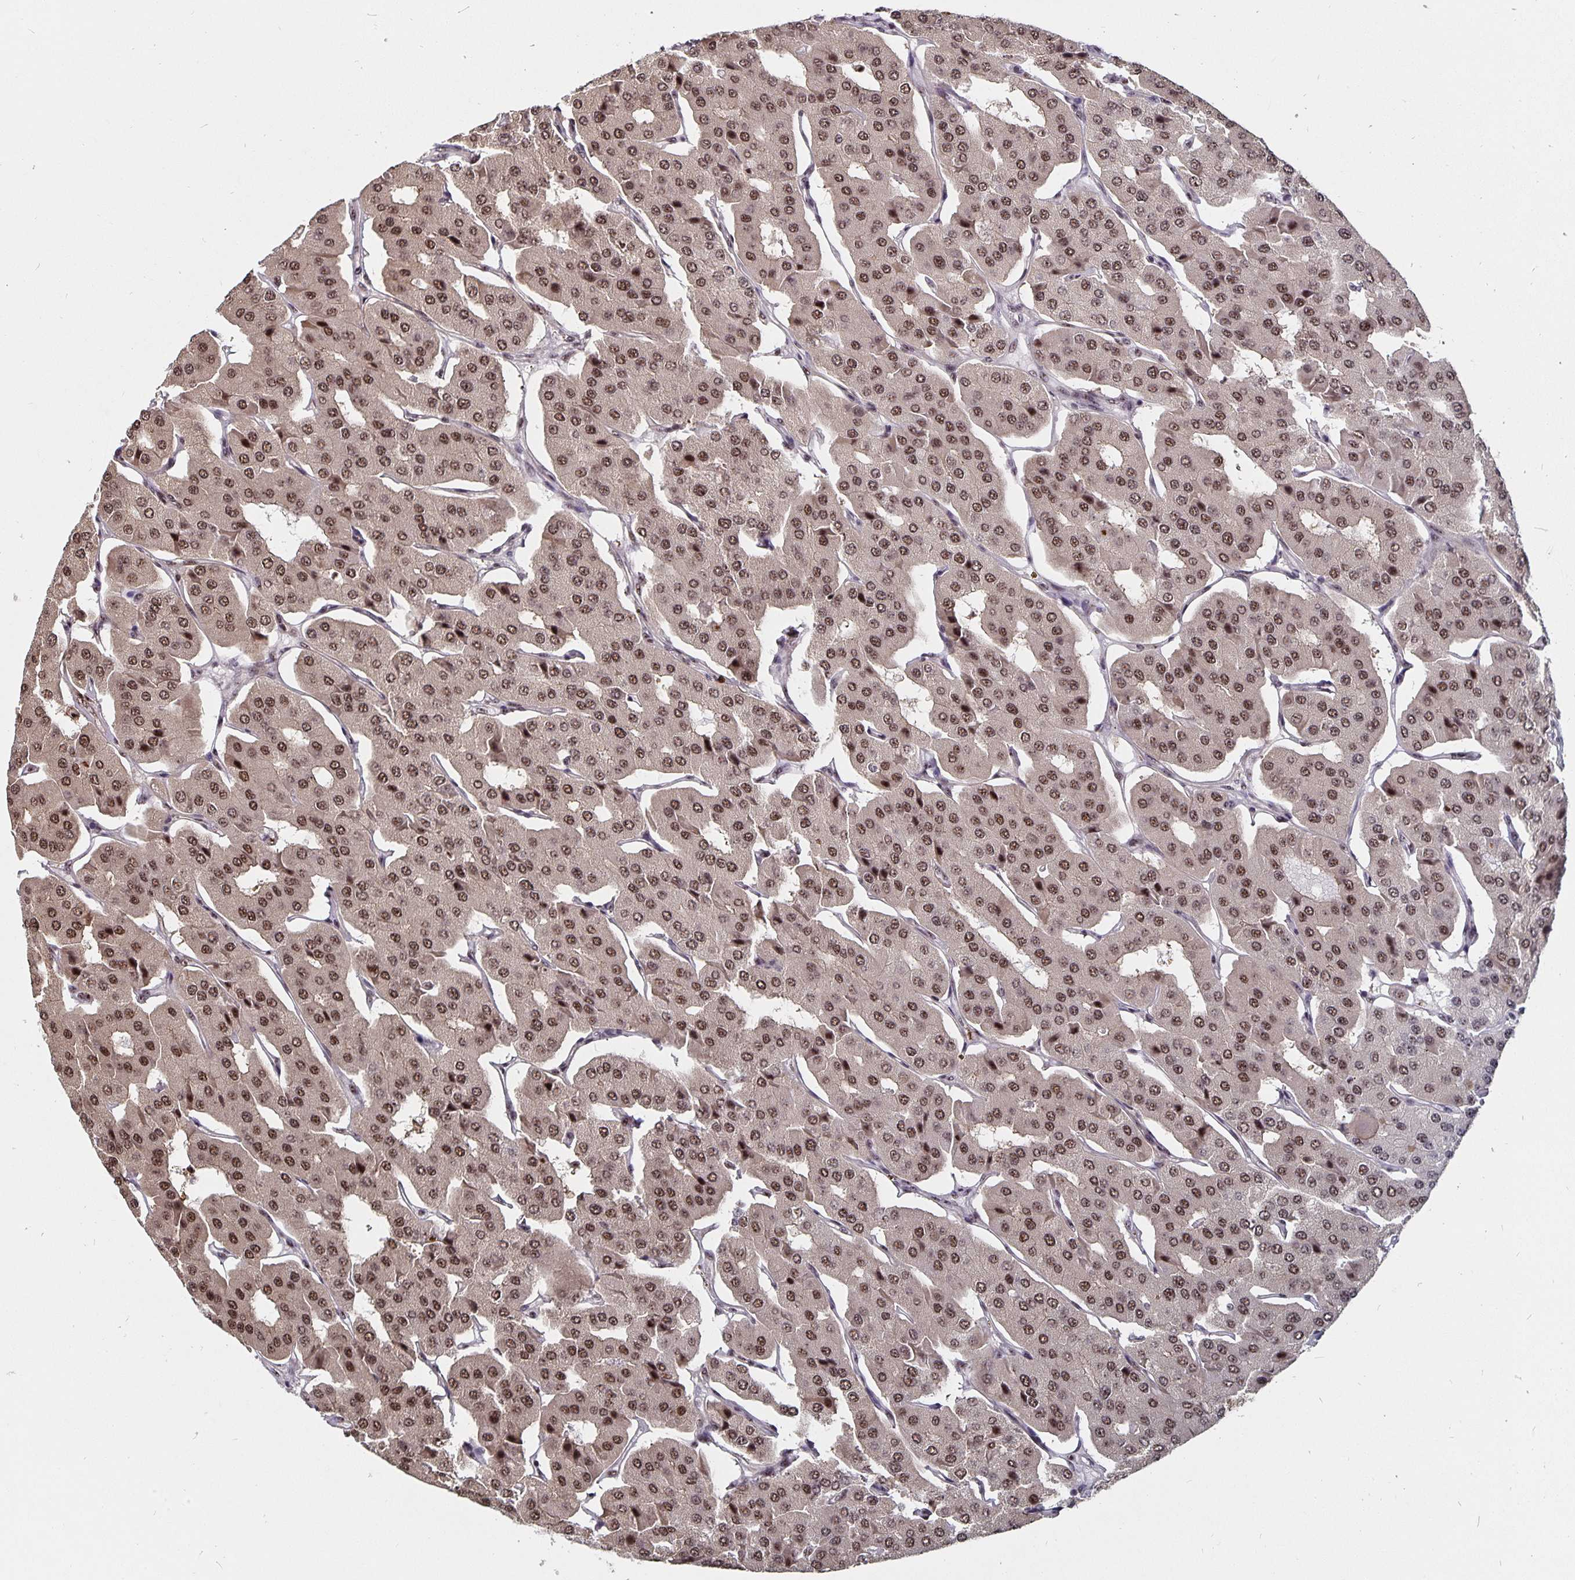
{"staining": {"intensity": "moderate", "quantity": ">75%", "location": "nuclear"}, "tissue": "parathyroid gland", "cell_type": "Glandular cells", "image_type": "normal", "snomed": [{"axis": "morphology", "description": "Normal tissue, NOS"}, {"axis": "morphology", "description": "Adenoma, NOS"}, {"axis": "topography", "description": "Parathyroid gland"}], "caption": "Protein analysis of benign parathyroid gland displays moderate nuclear staining in approximately >75% of glandular cells.", "gene": "LAS1L", "patient": {"sex": "female", "age": 86}}